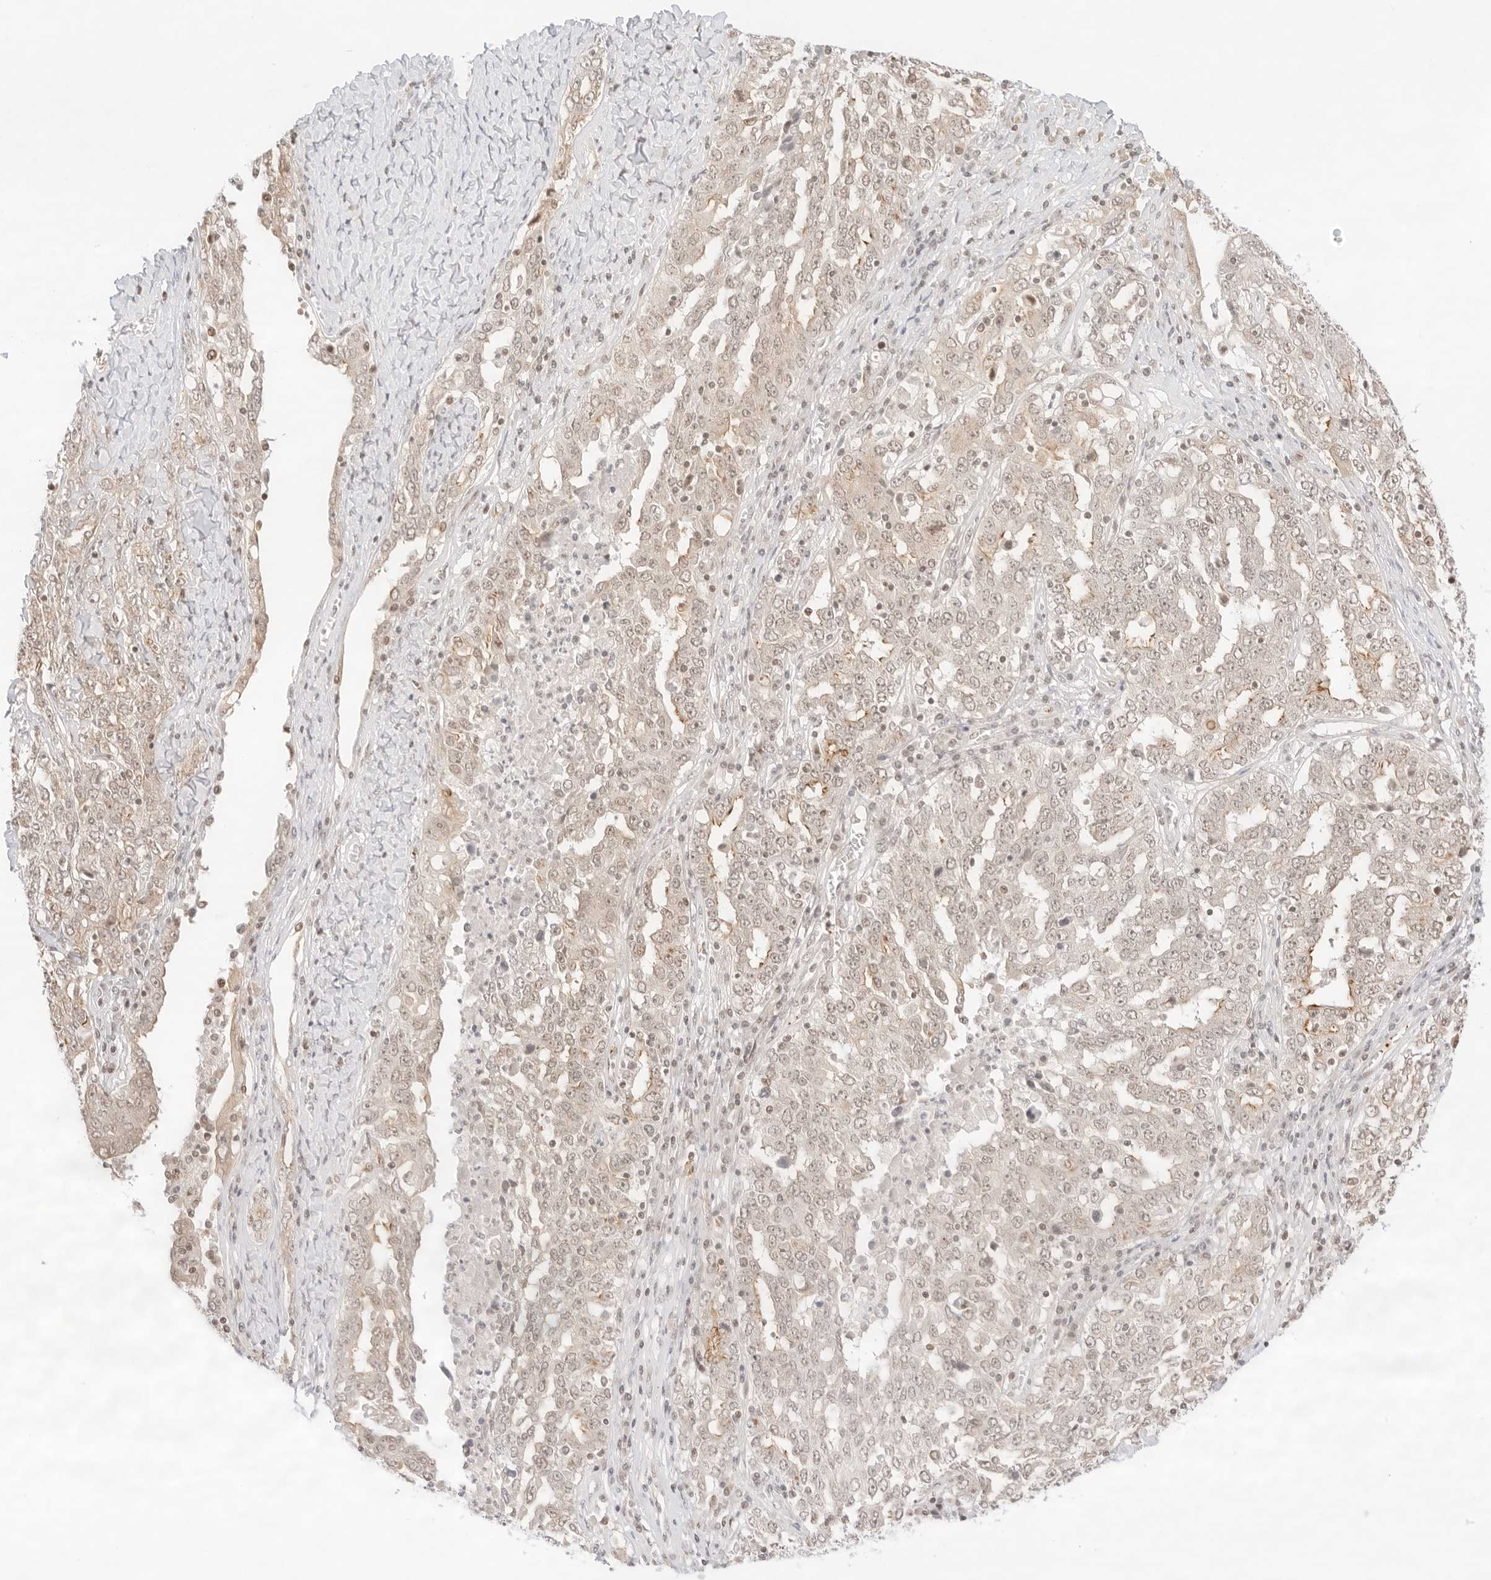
{"staining": {"intensity": "weak", "quantity": ">75%", "location": "cytoplasmic/membranous,nuclear"}, "tissue": "ovarian cancer", "cell_type": "Tumor cells", "image_type": "cancer", "snomed": [{"axis": "morphology", "description": "Carcinoma, endometroid"}, {"axis": "topography", "description": "Ovary"}], "caption": "Human endometroid carcinoma (ovarian) stained for a protein (brown) displays weak cytoplasmic/membranous and nuclear positive staining in about >75% of tumor cells.", "gene": "GNAS", "patient": {"sex": "female", "age": 62}}